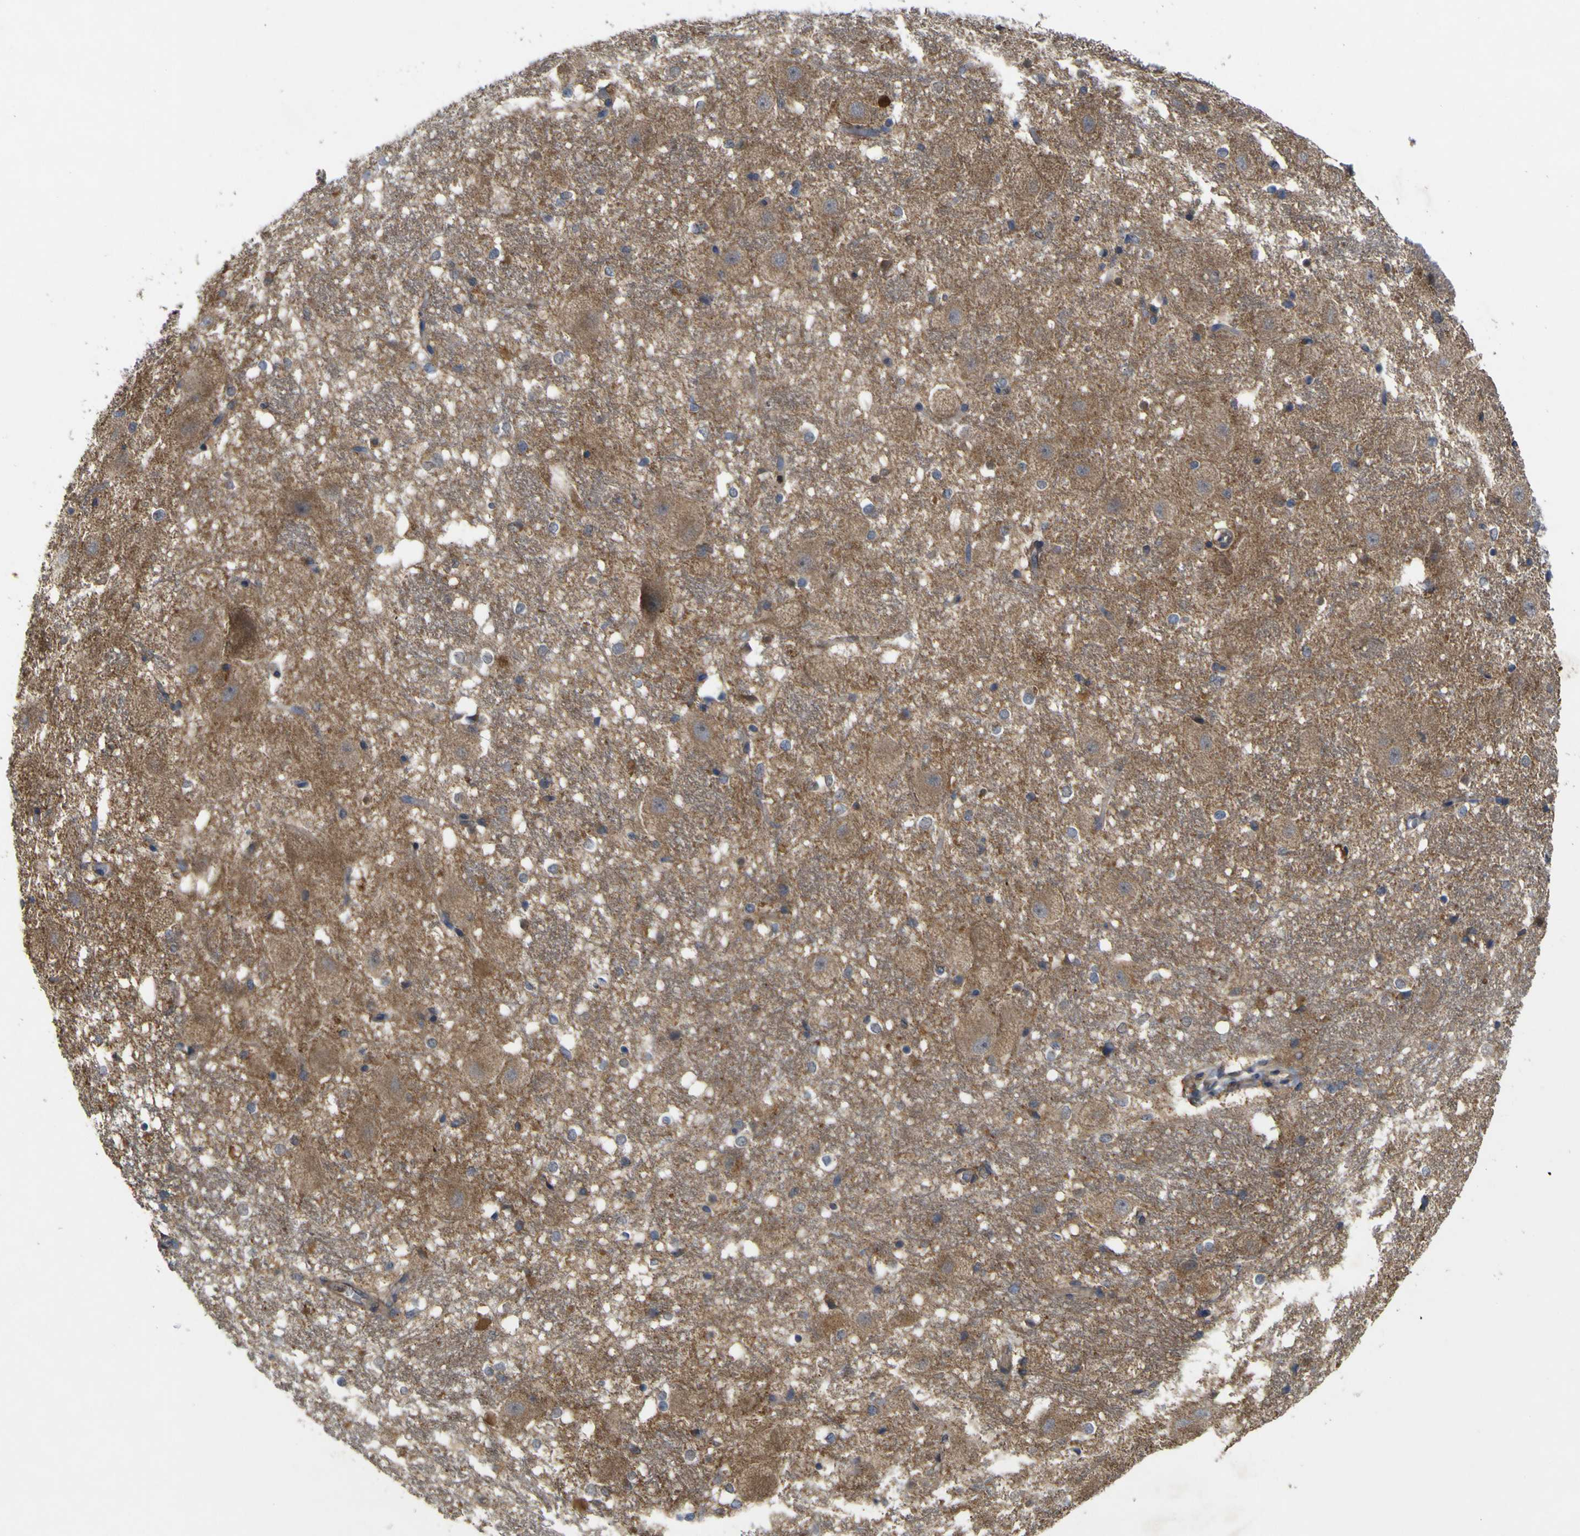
{"staining": {"intensity": "negative", "quantity": "none", "location": "none"}, "tissue": "hippocampus", "cell_type": "Glial cells", "image_type": "normal", "snomed": [{"axis": "morphology", "description": "Normal tissue, NOS"}, {"axis": "topography", "description": "Hippocampus"}], "caption": "Immunohistochemistry micrograph of unremarkable hippocampus: hippocampus stained with DAB reveals no significant protein expression in glial cells.", "gene": "IRAK2", "patient": {"sex": "female", "age": 19}}